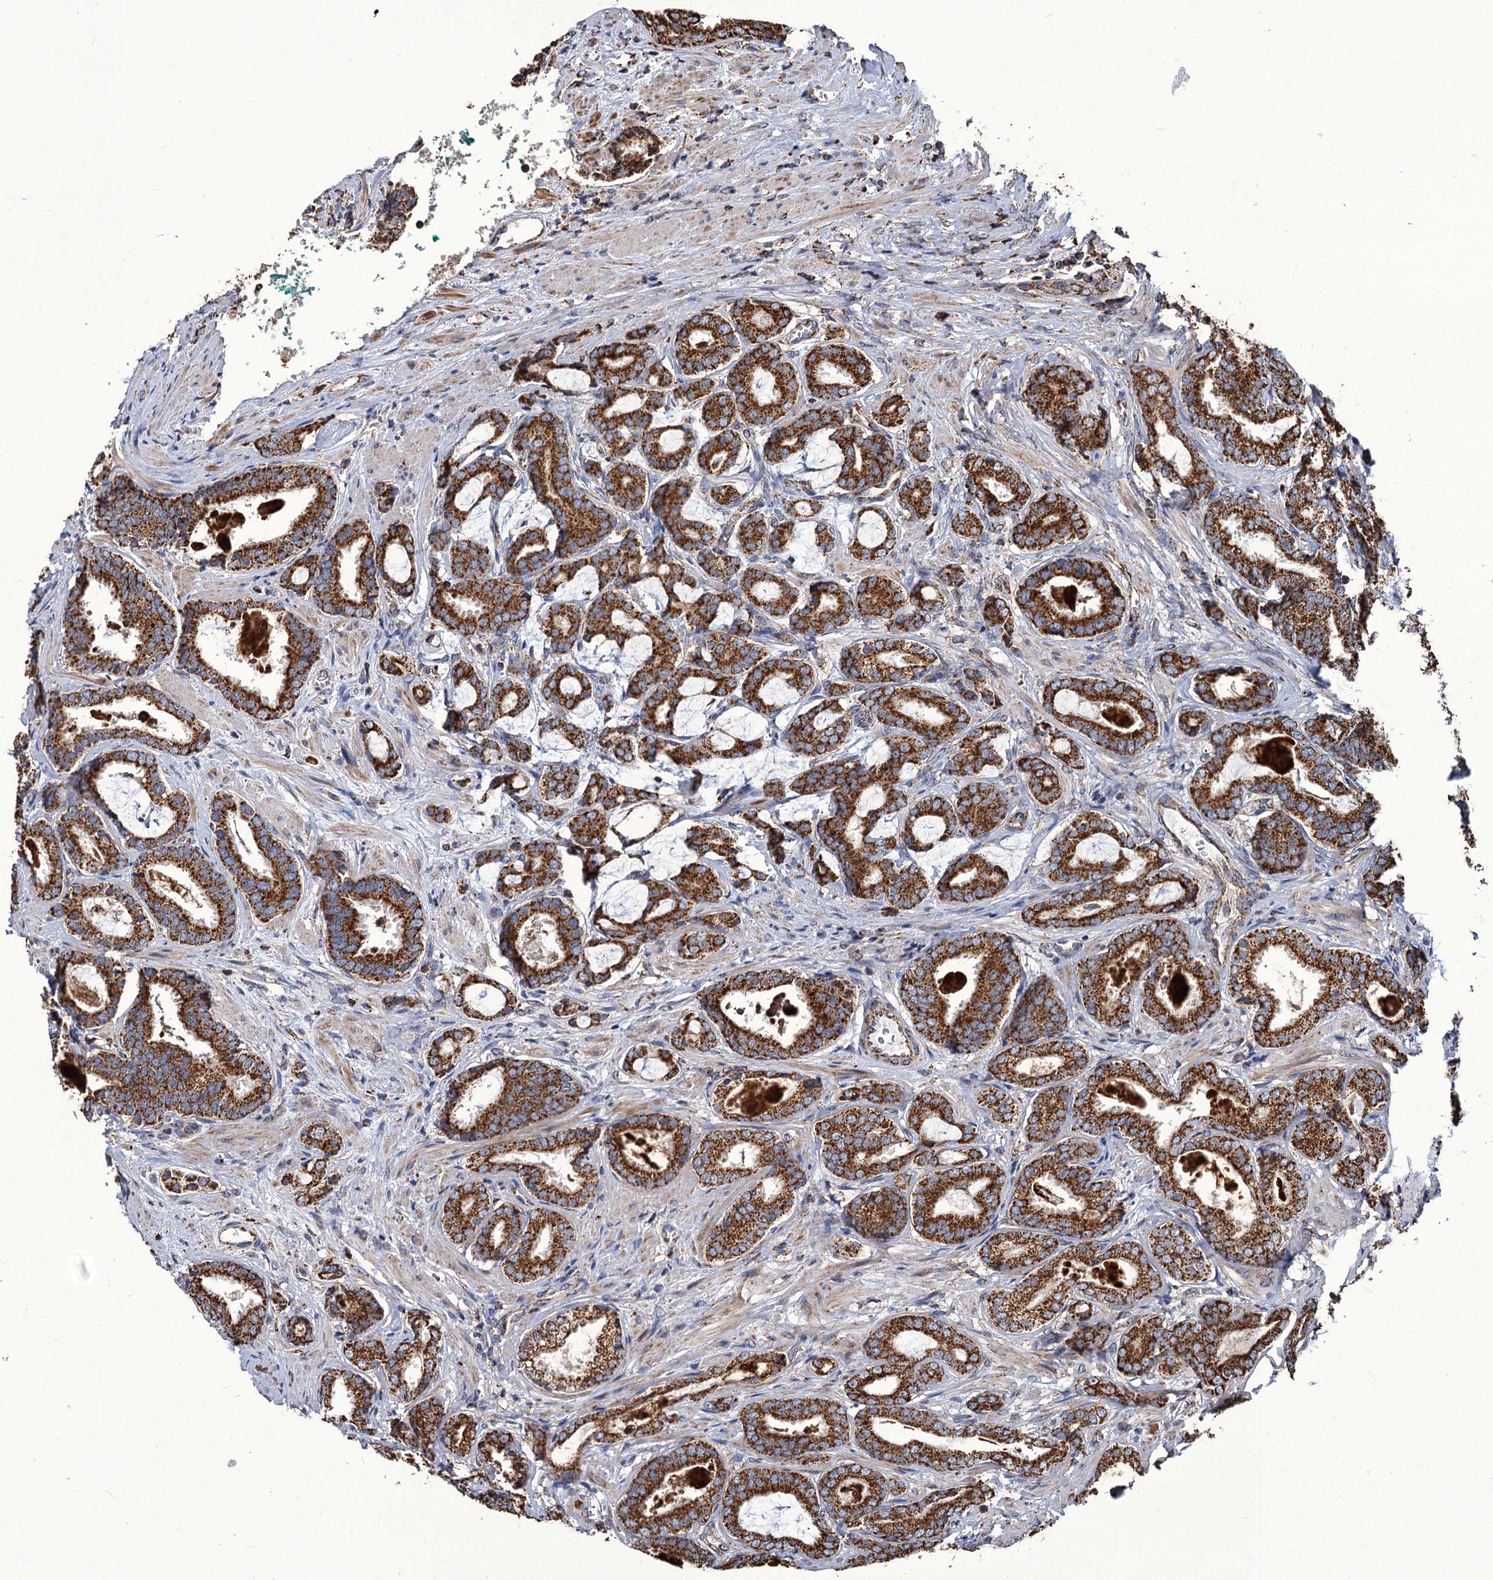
{"staining": {"intensity": "moderate", "quantity": ">75%", "location": "cytoplasmic/membranous"}, "tissue": "prostate cancer", "cell_type": "Tumor cells", "image_type": "cancer", "snomed": [{"axis": "morphology", "description": "Adenocarcinoma, High grade"}, {"axis": "topography", "description": "Prostate"}], "caption": "Immunohistochemical staining of prostate adenocarcinoma (high-grade) shows medium levels of moderate cytoplasmic/membranous staining in about >75% of tumor cells. Nuclei are stained in blue.", "gene": "APH1A", "patient": {"sex": "male", "age": 60}}